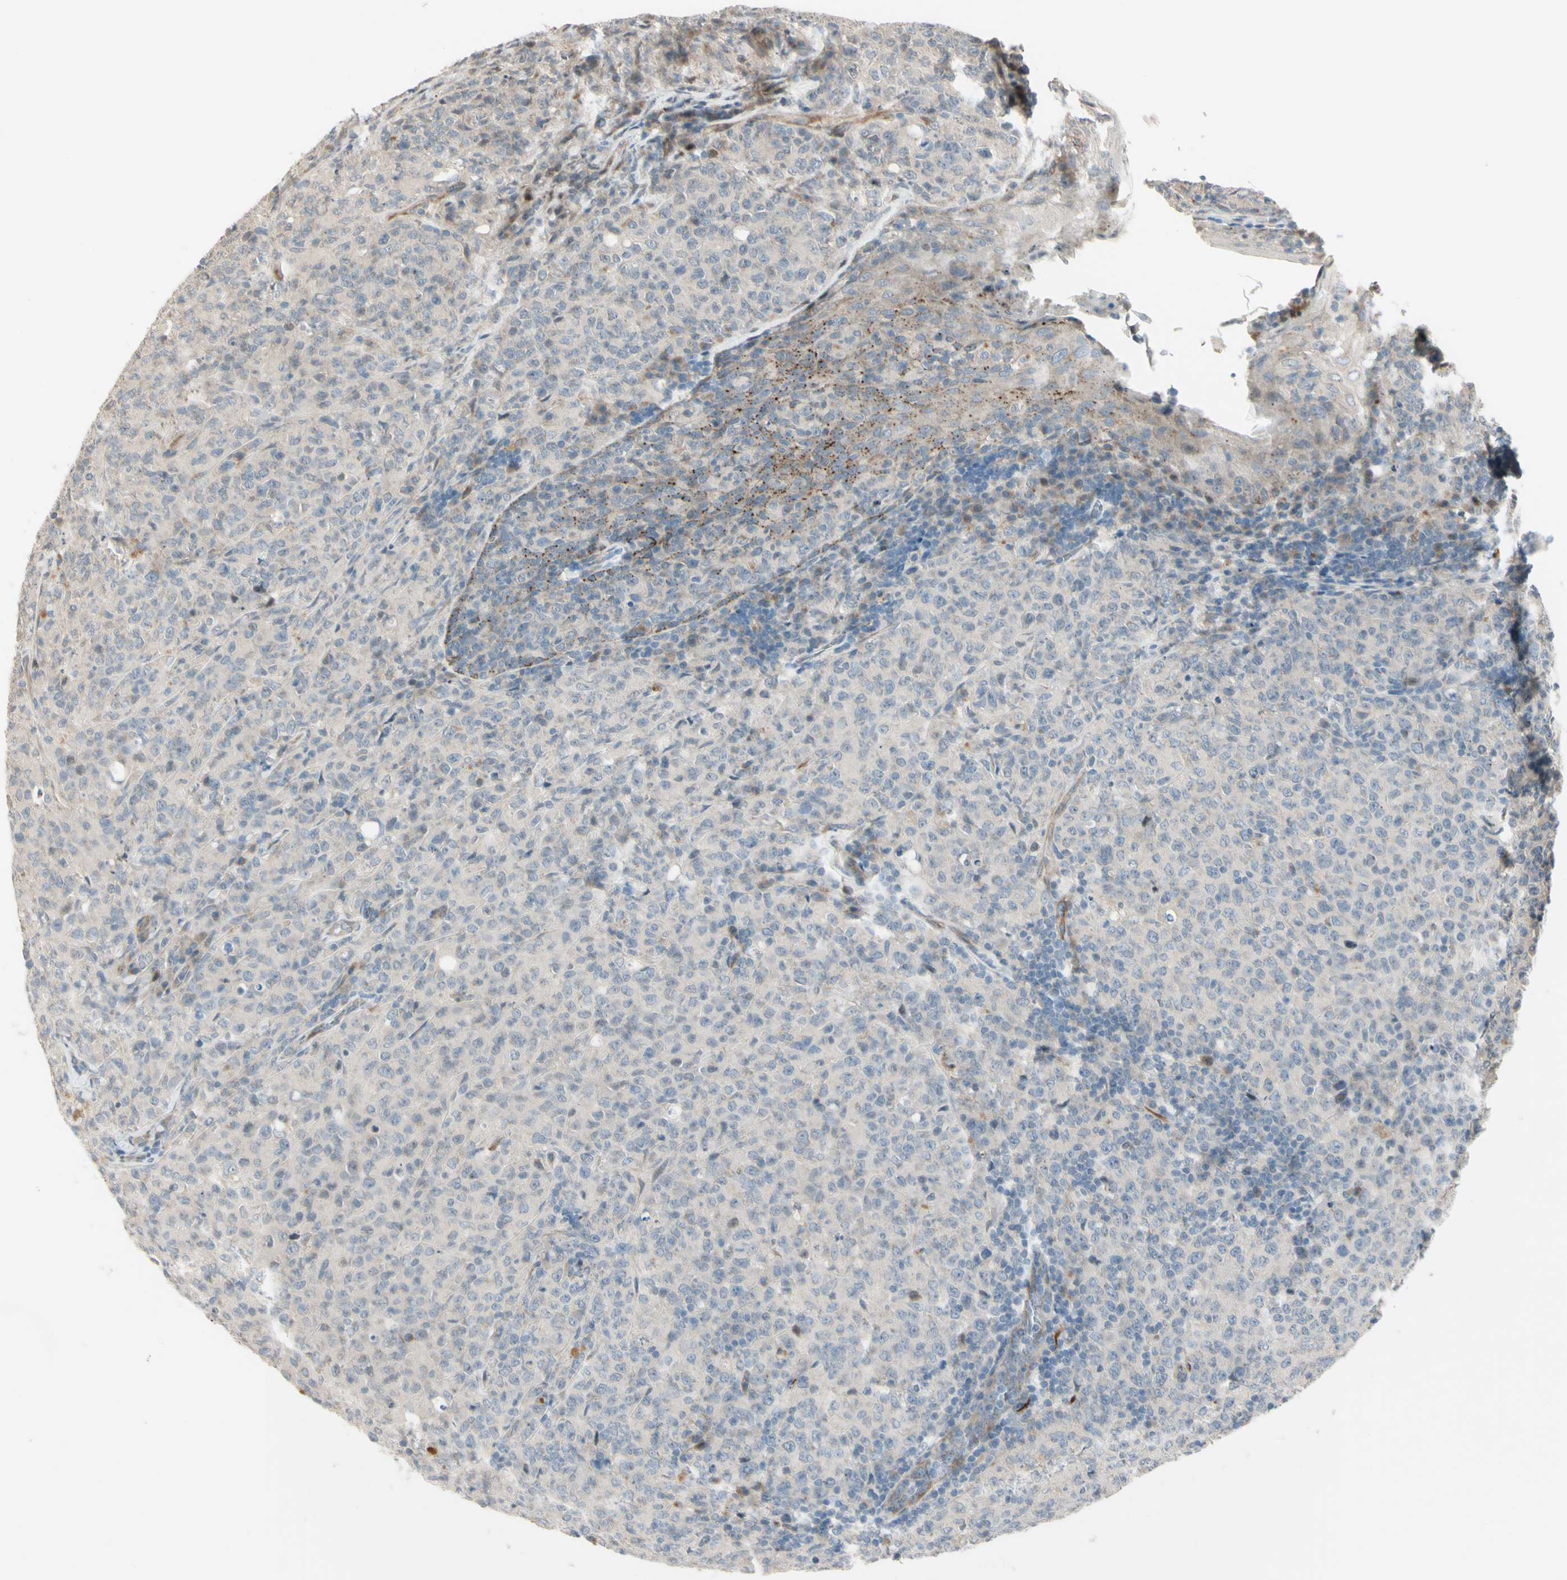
{"staining": {"intensity": "negative", "quantity": "none", "location": "none"}, "tissue": "lymphoma", "cell_type": "Tumor cells", "image_type": "cancer", "snomed": [{"axis": "morphology", "description": "Malignant lymphoma, non-Hodgkin's type, High grade"}, {"axis": "topography", "description": "Tonsil"}], "caption": "Image shows no significant protein expression in tumor cells of high-grade malignant lymphoma, non-Hodgkin's type.", "gene": "NDFIP1", "patient": {"sex": "female", "age": 36}}